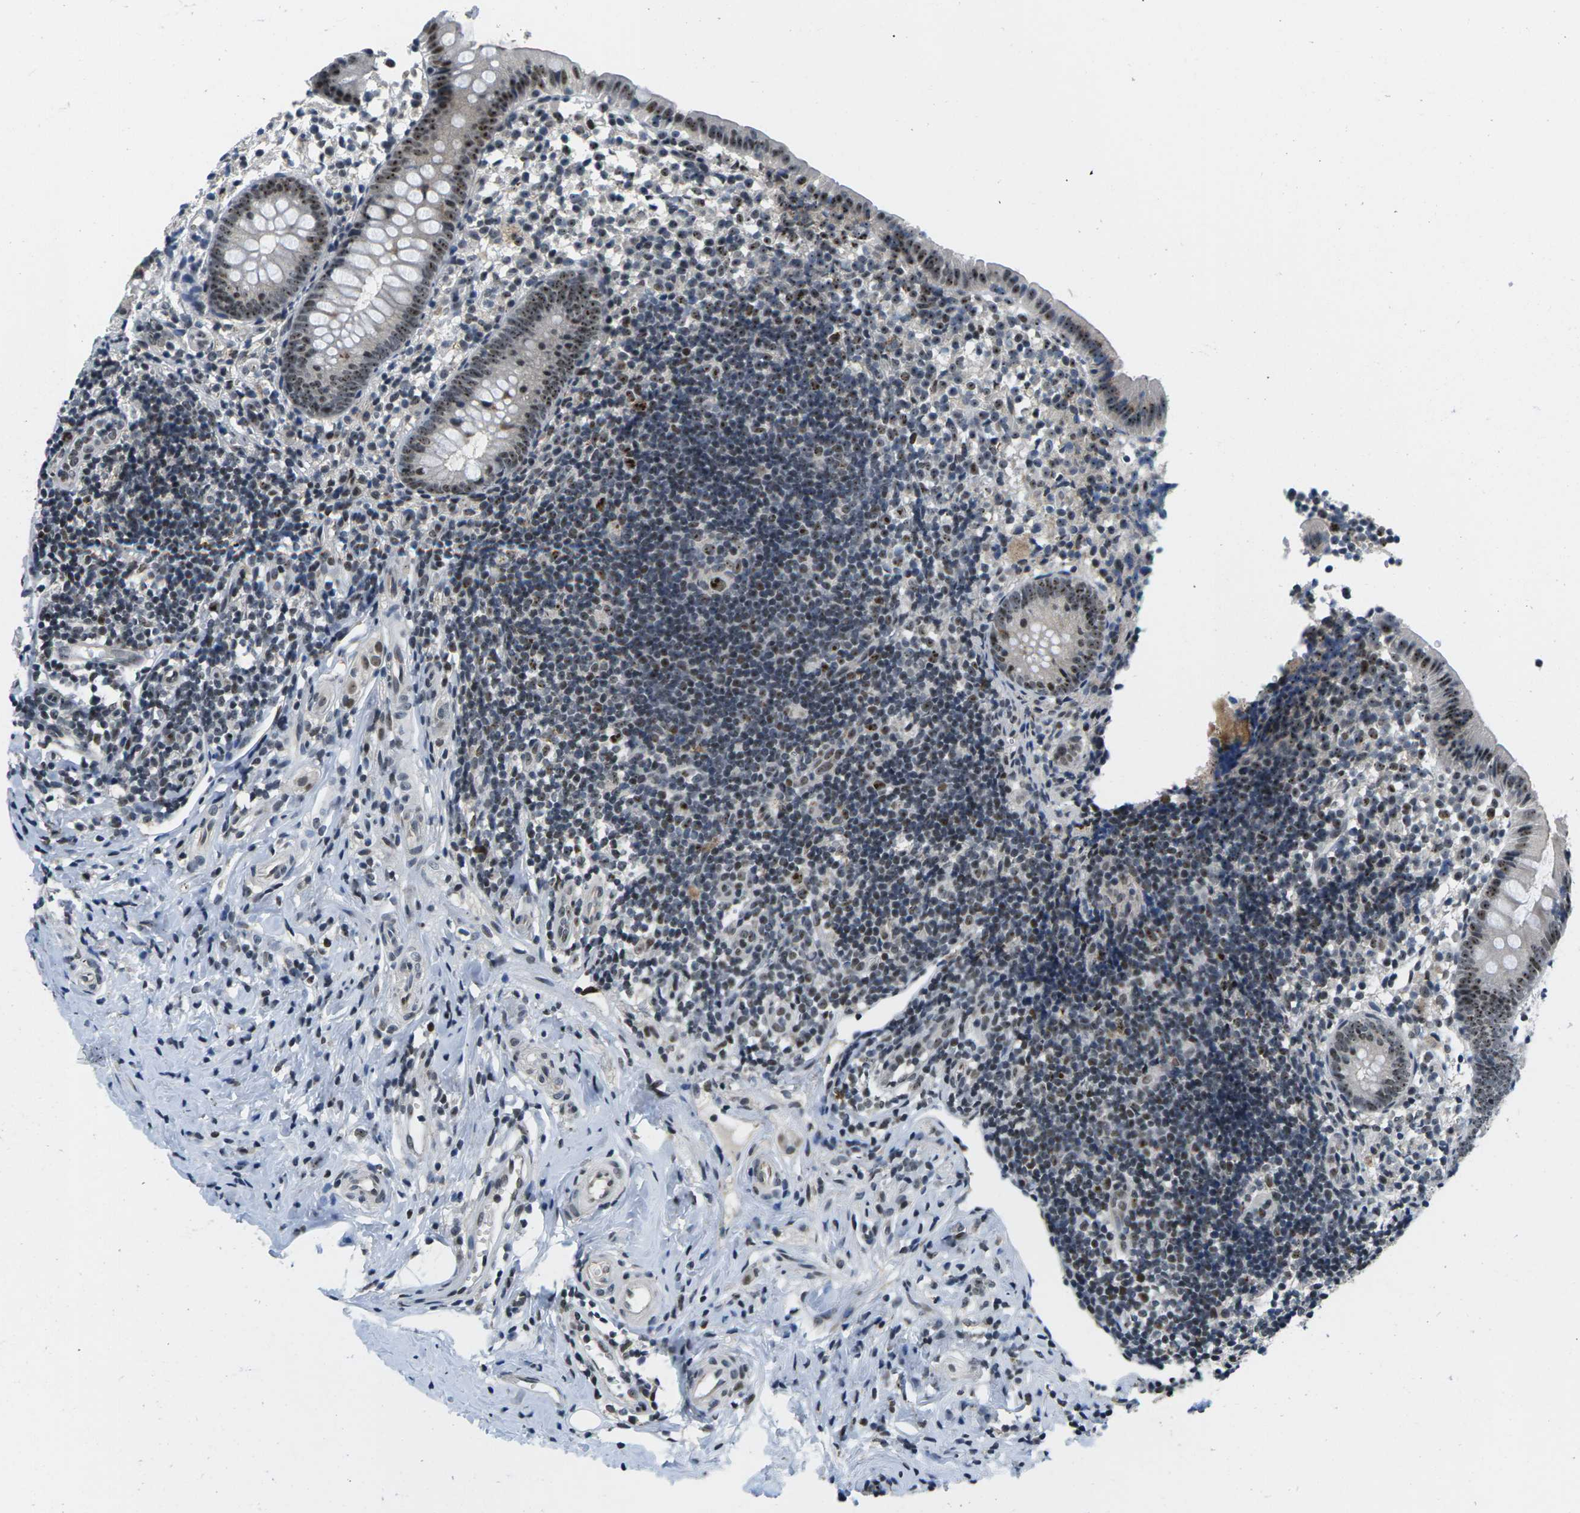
{"staining": {"intensity": "weak", "quantity": "<25%", "location": "nuclear"}, "tissue": "appendix", "cell_type": "Glandular cells", "image_type": "normal", "snomed": [{"axis": "morphology", "description": "Normal tissue, NOS"}, {"axis": "topography", "description": "Appendix"}], "caption": "The immunohistochemistry (IHC) photomicrograph has no significant positivity in glandular cells of appendix. (Brightfield microscopy of DAB (3,3'-diaminobenzidine) immunohistochemistry (IHC) at high magnification).", "gene": "NSRP1", "patient": {"sex": "female", "age": 20}}